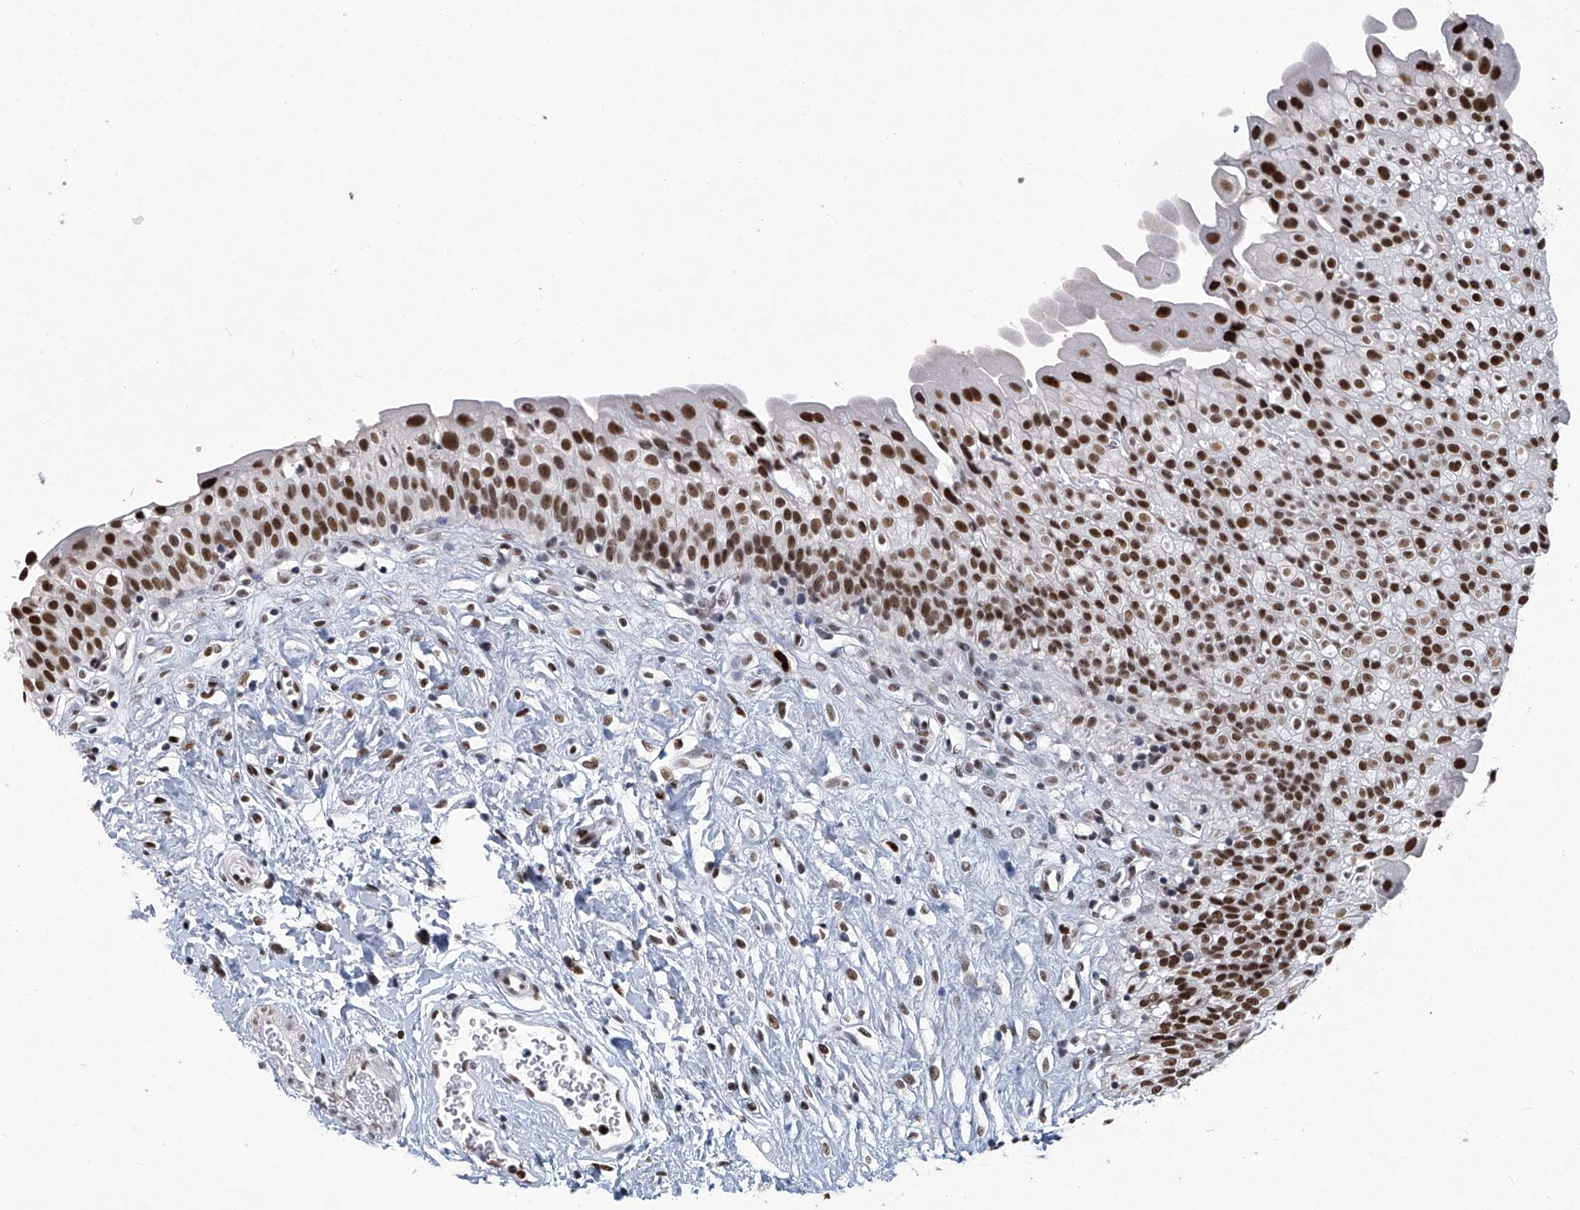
{"staining": {"intensity": "strong", "quantity": ">75%", "location": "nuclear"}, "tissue": "urinary bladder", "cell_type": "Urothelial cells", "image_type": "normal", "snomed": [{"axis": "morphology", "description": "Normal tissue, NOS"}, {"axis": "topography", "description": "Urinary bladder"}], "caption": "Protein staining by immunohistochemistry displays strong nuclear positivity in approximately >75% of urothelial cells in normal urinary bladder. (DAB IHC with brightfield microscopy, high magnification).", "gene": "PCNA", "patient": {"sex": "male", "age": 51}}